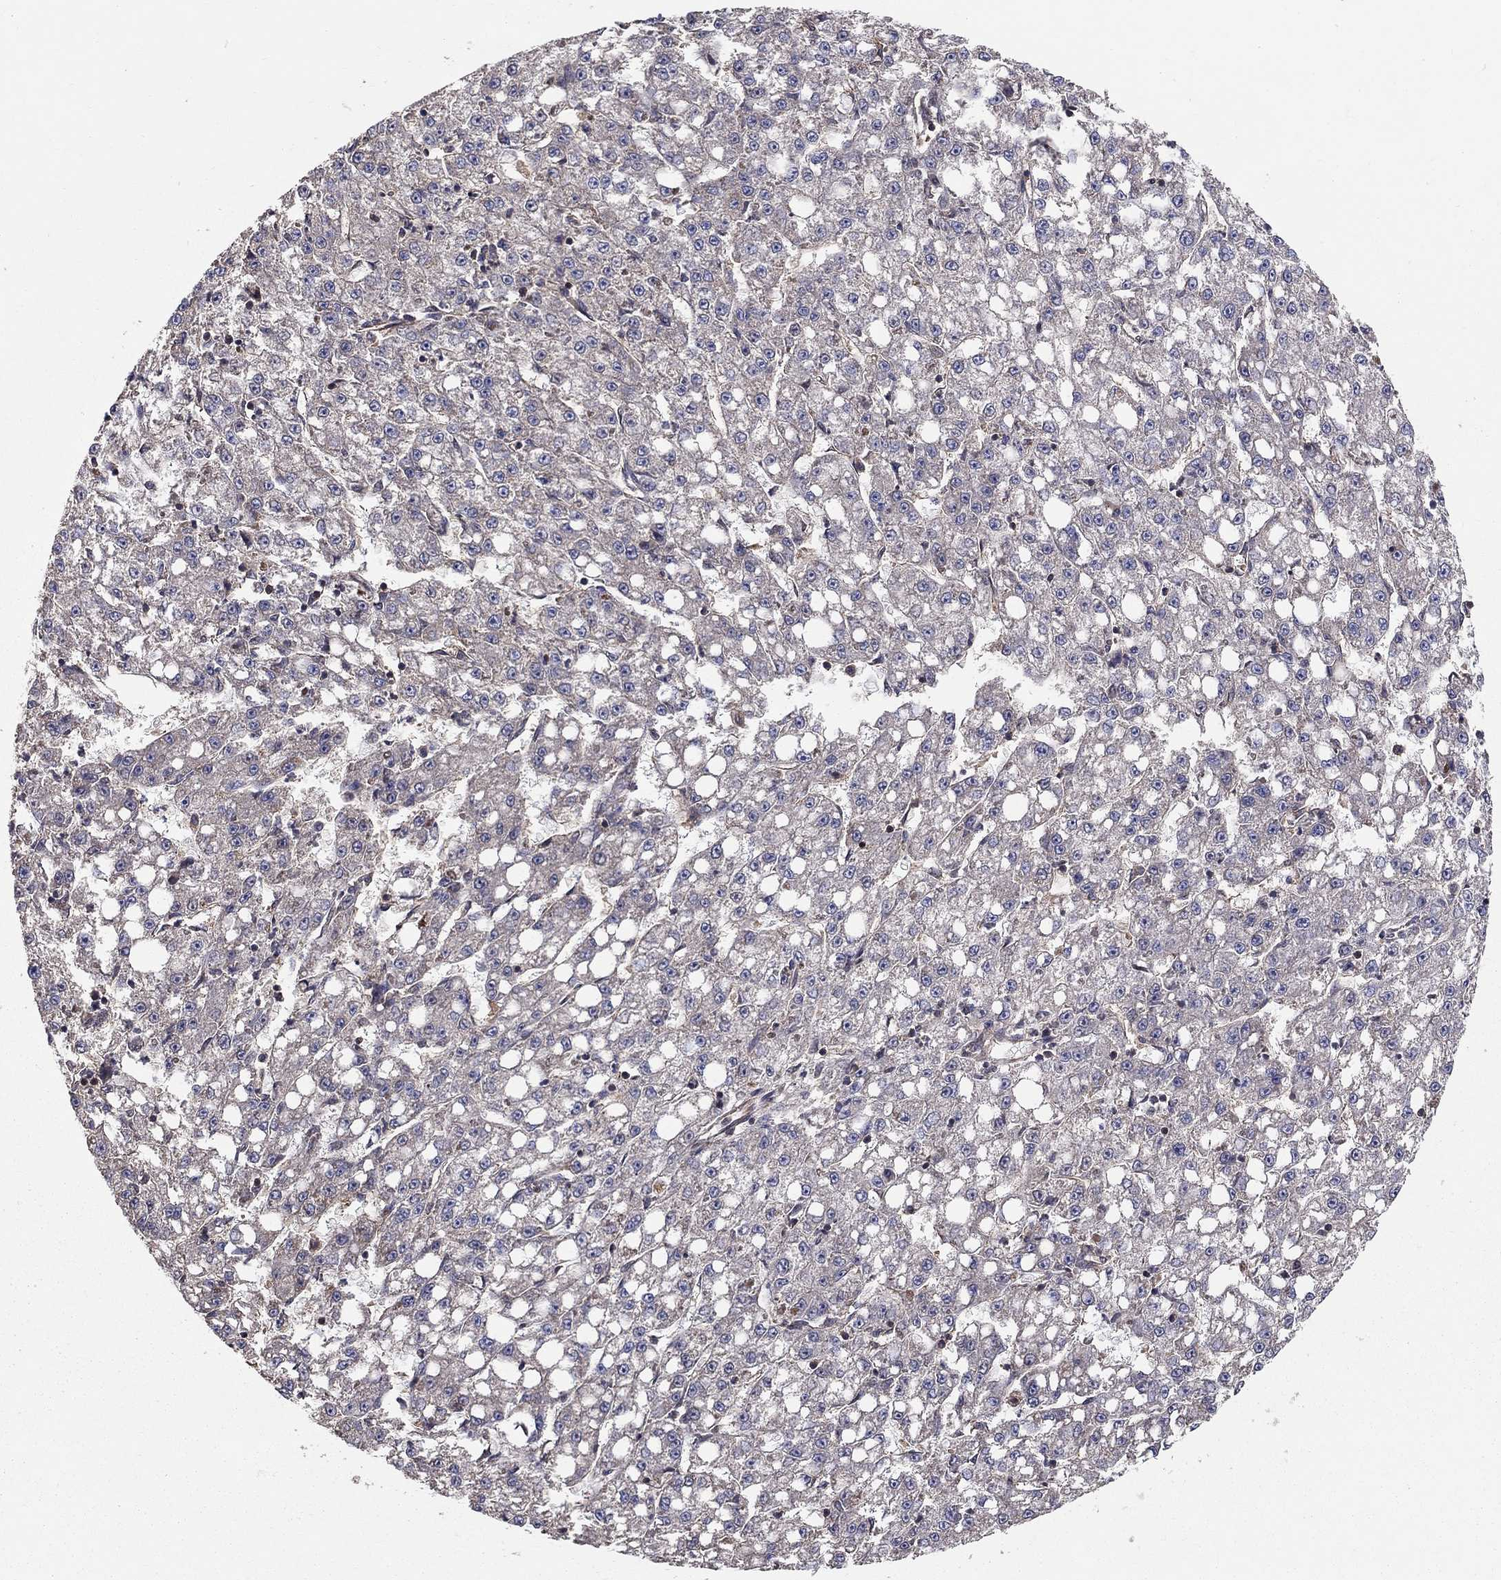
{"staining": {"intensity": "negative", "quantity": "none", "location": "none"}, "tissue": "liver cancer", "cell_type": "Tumor cells", "image_type": "cancer", "snomed": [{"axis": "morphology", "description": "Carcinoma, Hepatocellular, NOS"}, {"axis": "topography", "description": "Liver"}], "caption": "The immunohistochemistry (IHC) histopathology image has no significant staining in tumor cells of liver hepatocellular carcinoma tissue.", "gene": "BMERB1", "patient": {"sex": "female", "age": 65}}